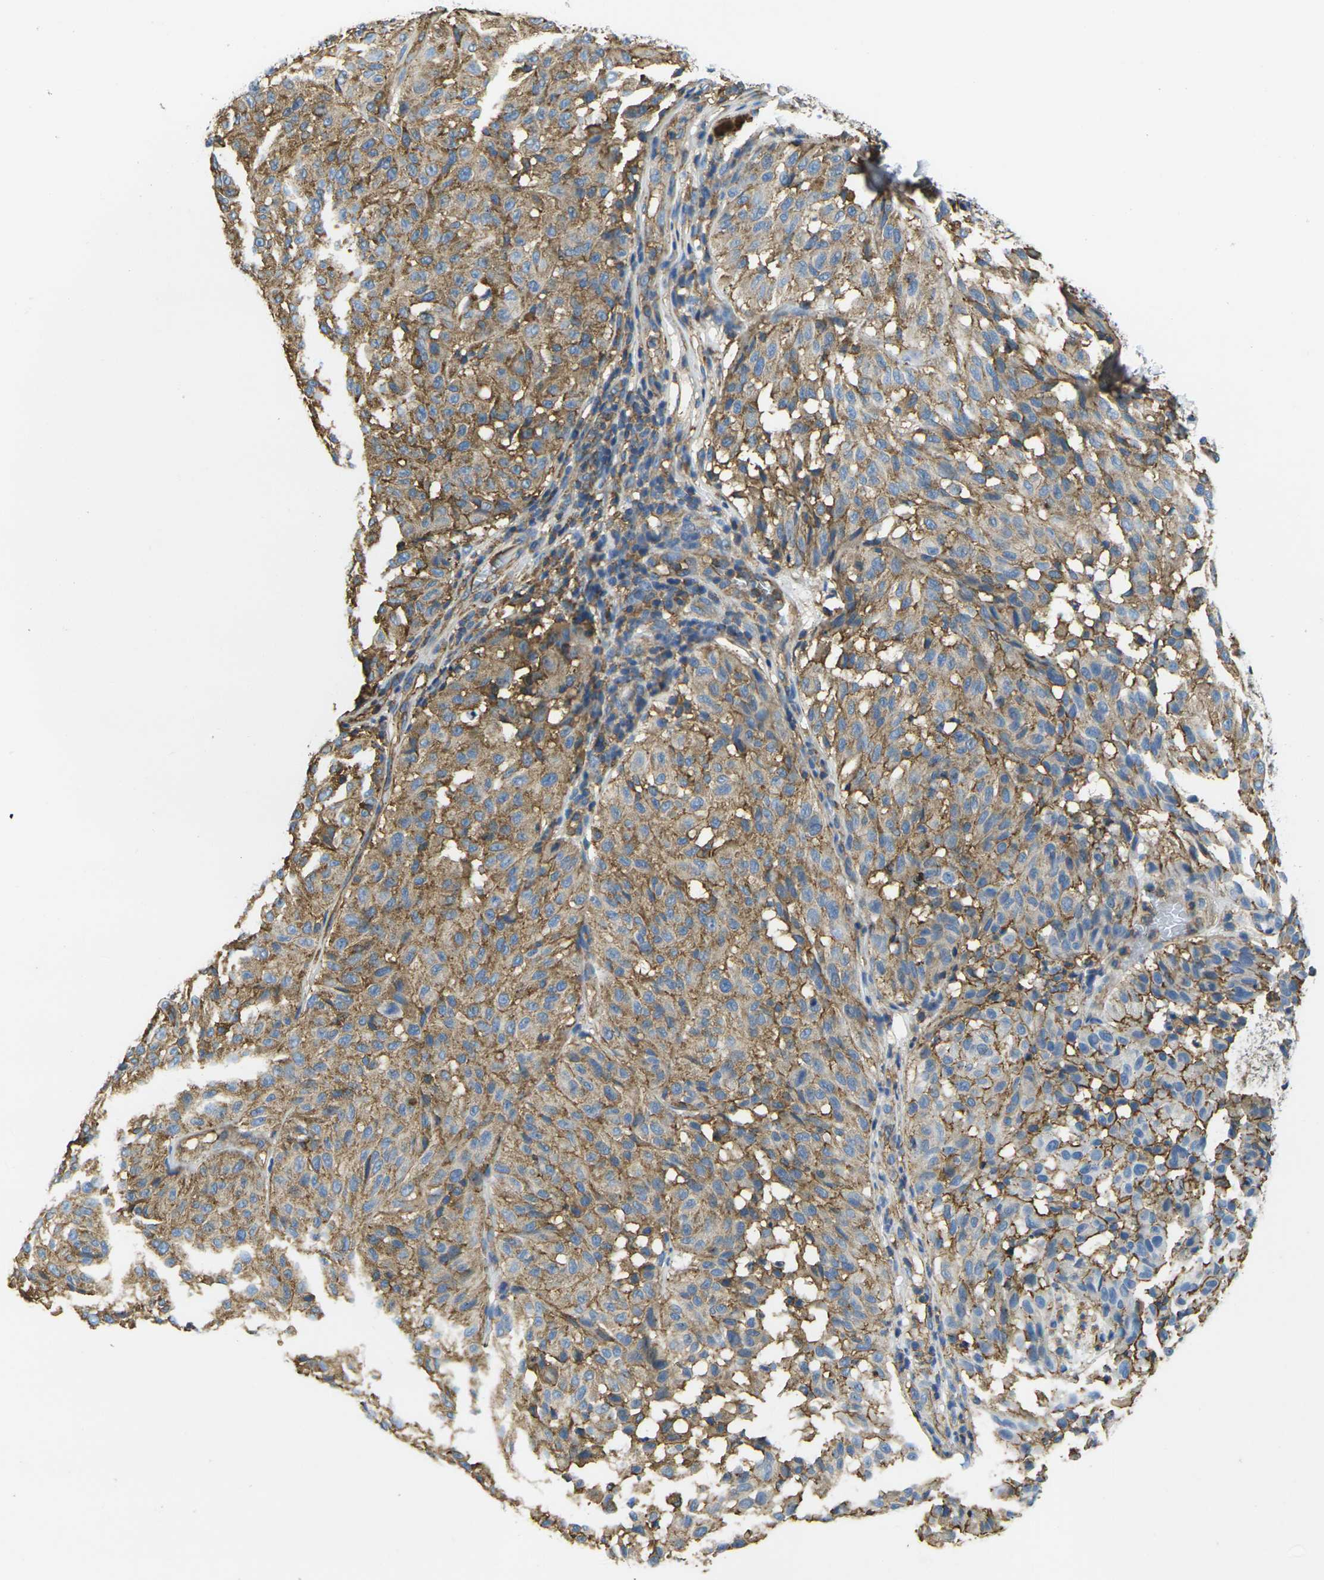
{"staining": {"intensity": "moderate", "quantity": ">75%", "location": "cytoplasmic/membranous"}, "tissue": "melanoma", "cell_type": "Tumor cells", "image_type": "cancer", "snomed": [{"axis": "morphology", "description": "Malignant melanoma, NOS"}, {"axis": "topography", "description": "Skin"}], "caption": "Immunohistochemical staining of human melanoma demonstrates moderate cytoplasmic/membranous protein expression in about >75% of tumor cells.", "gene": "FAM110D", "patient": {"sex": "female", "age": 46}}